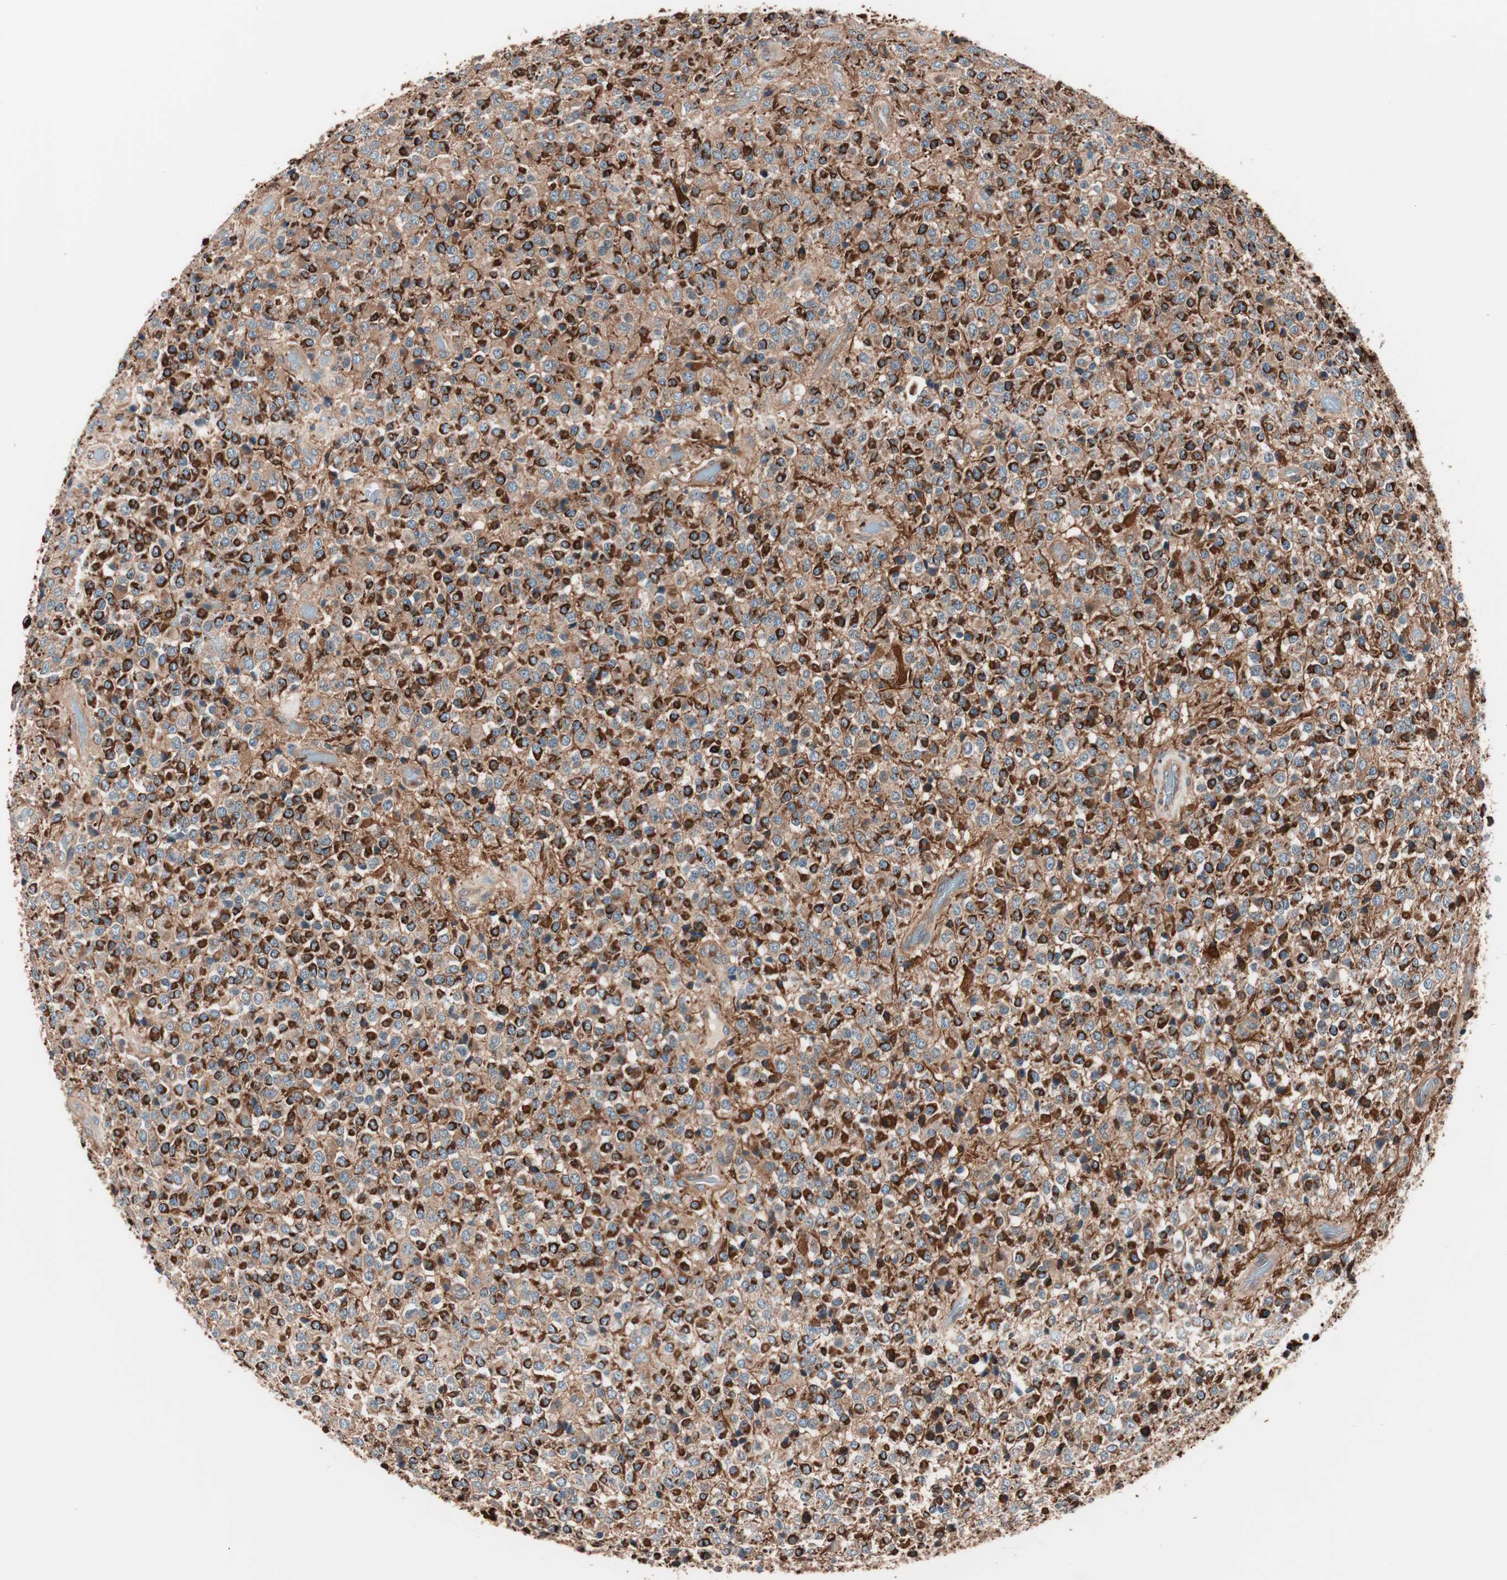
{"staining": {"intensity": "strong", "quantity": ">75%", "location": "cytoplasmic/membranous"}, "tissue": "glioma", "cell_type": "Tumor cells", "image_type": "cancer", "snomed": [{"axis": "morphology", "description": "Glioma, malignant, High grade"}, {"axis": "topography", "description": "pancreas cauda"}], "caption": "There is high levels of strong cytoplasmic/membranous staining in tumor cells of glioma, as demonstrated by immunohistochemical staining (brown color).", "gene": "TSG101", "patient": {"sex": "male", "age": 60}}